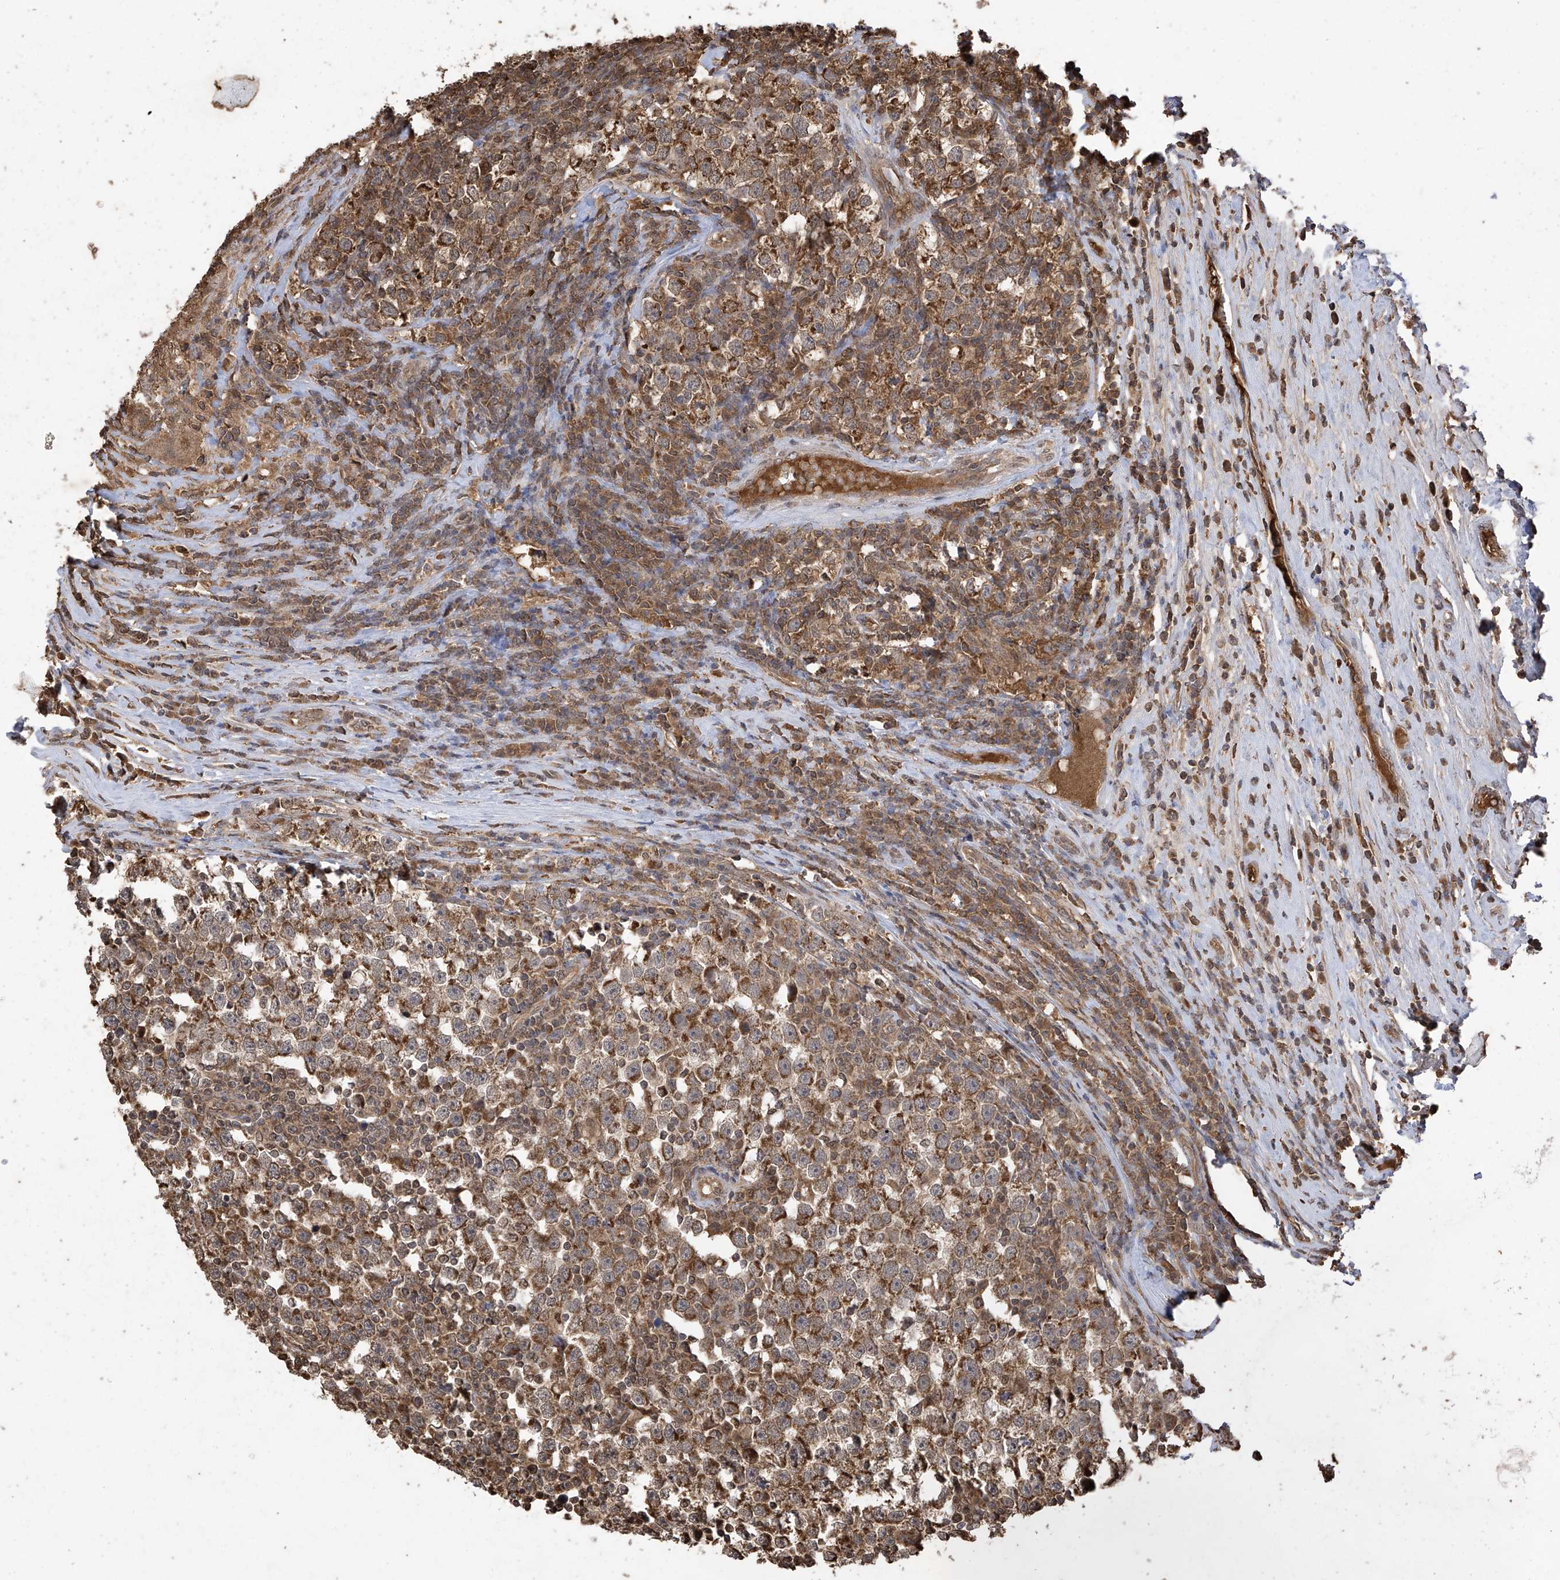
{"staining": {"intensity": "moderate", "quantity": ">75%", "location": "cytoplasmic/membranous"}, "tissue": "testis cancer", "cell_type": "Tumor cells", "image_type": "cancer", "snomed": [{"axis": "morphology", "description": "Normal tissue, NOS"}, {"axis": "morphology", "description": "Seminoma, NOS"}, {"axis": "topography", "description": "Testis"}], "caption": "Moderate cytoplasmic/membranous expression is seen in approximately >75% of tumor cells in testis cancer (seminoma).", "gene": "PNPT1", "patient": {"sex": "male", "age": 43}}